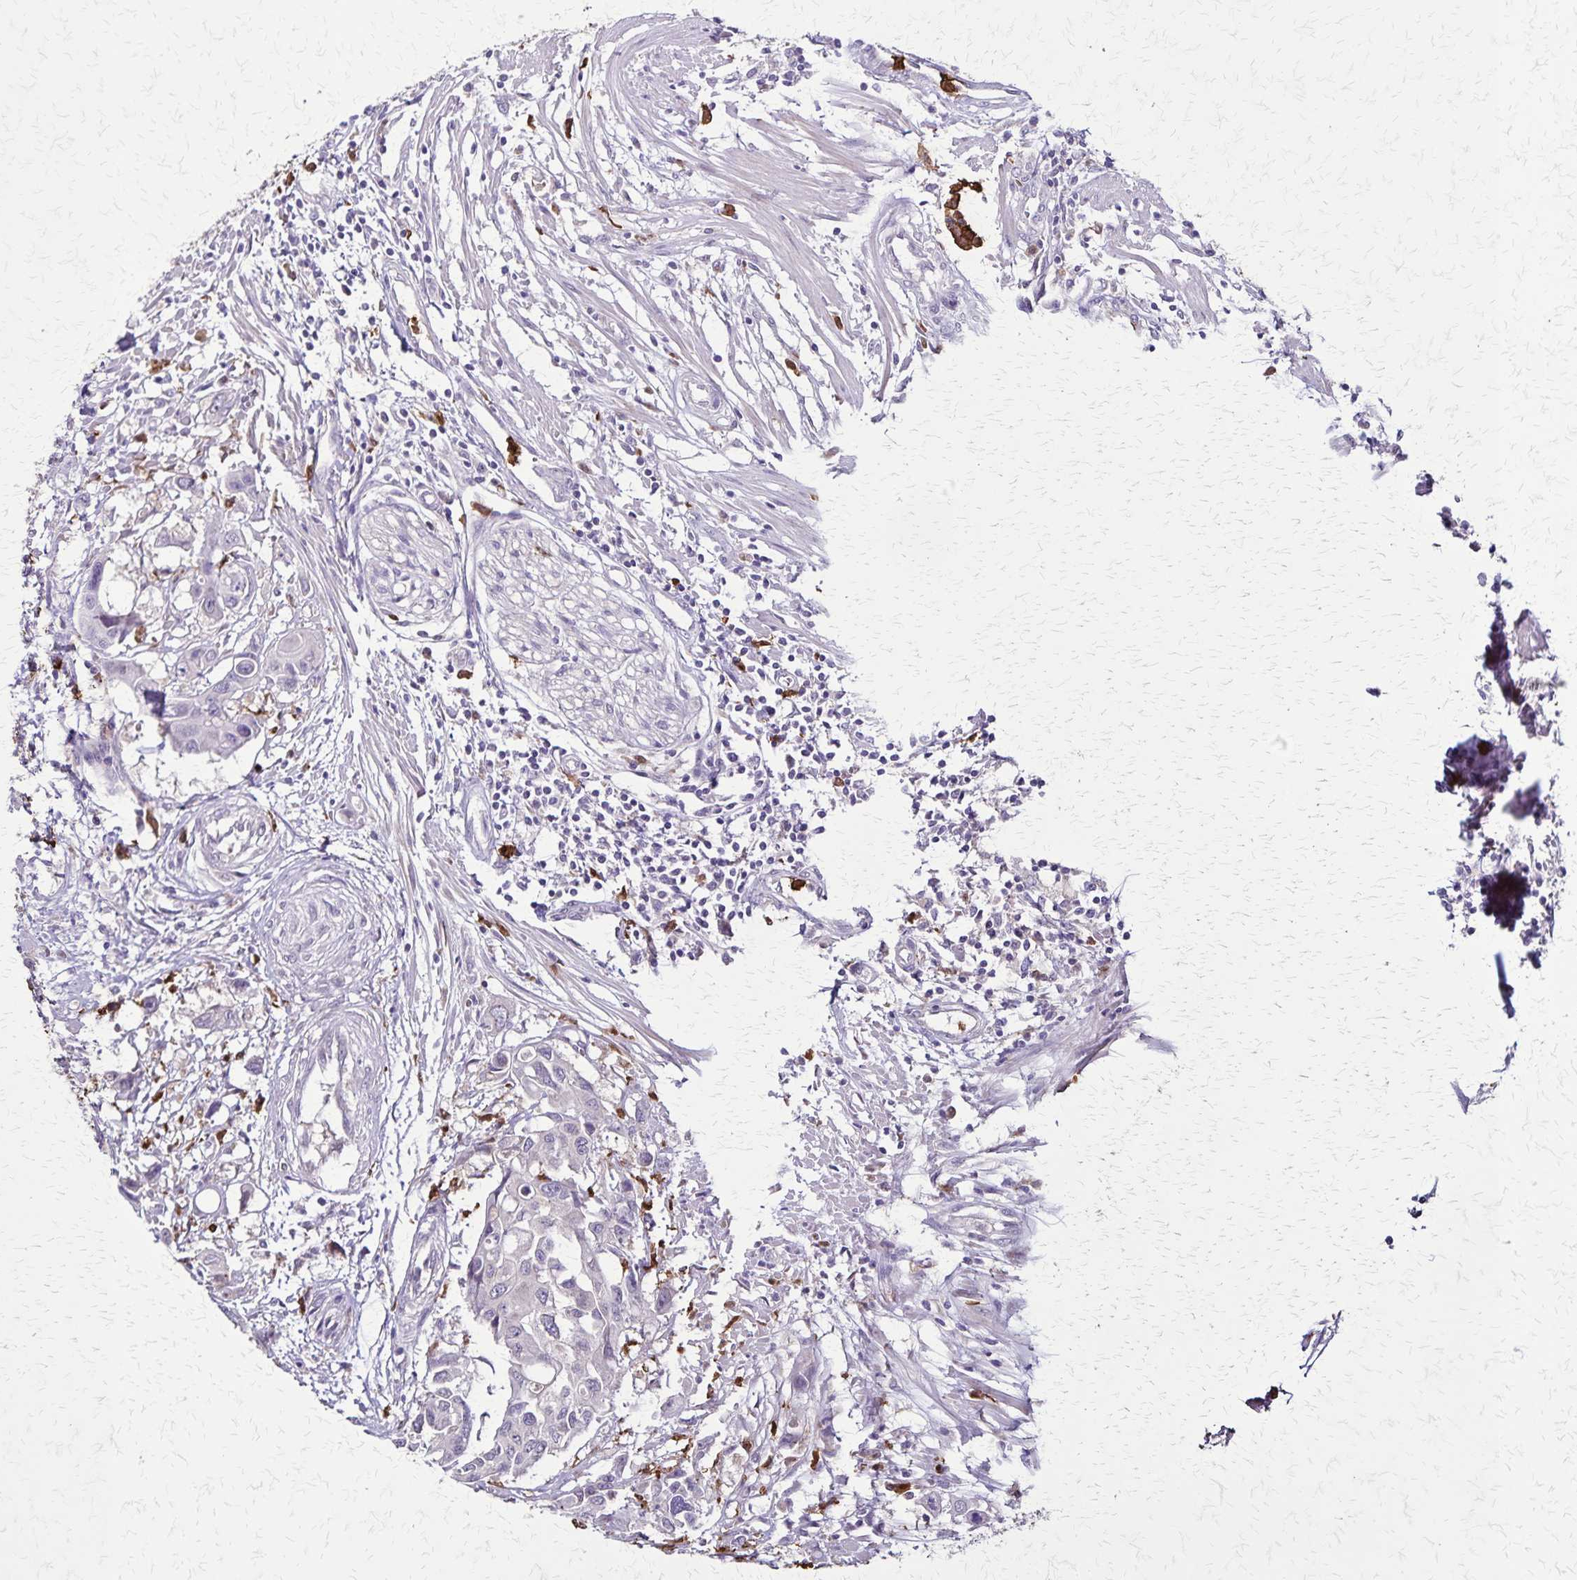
{"staining": {"intensity": "negative", "quantity": "none", "location": "none"}, "tissue": "colorectal cancer", "cell_type": "Tumor cells", "image_type": "cancer", "snomed": [{"axis": "morphology", "description": "Adenocarcinoma, NOS"}, {"axis": "topography", "description": "Colon"}], "caption": "Immunohistochemical staining of human colorectal cancer shows no significant positivity in tumor cells.", "gene": "ULBP3", "patient": {"sex": "male", "age": 77}}